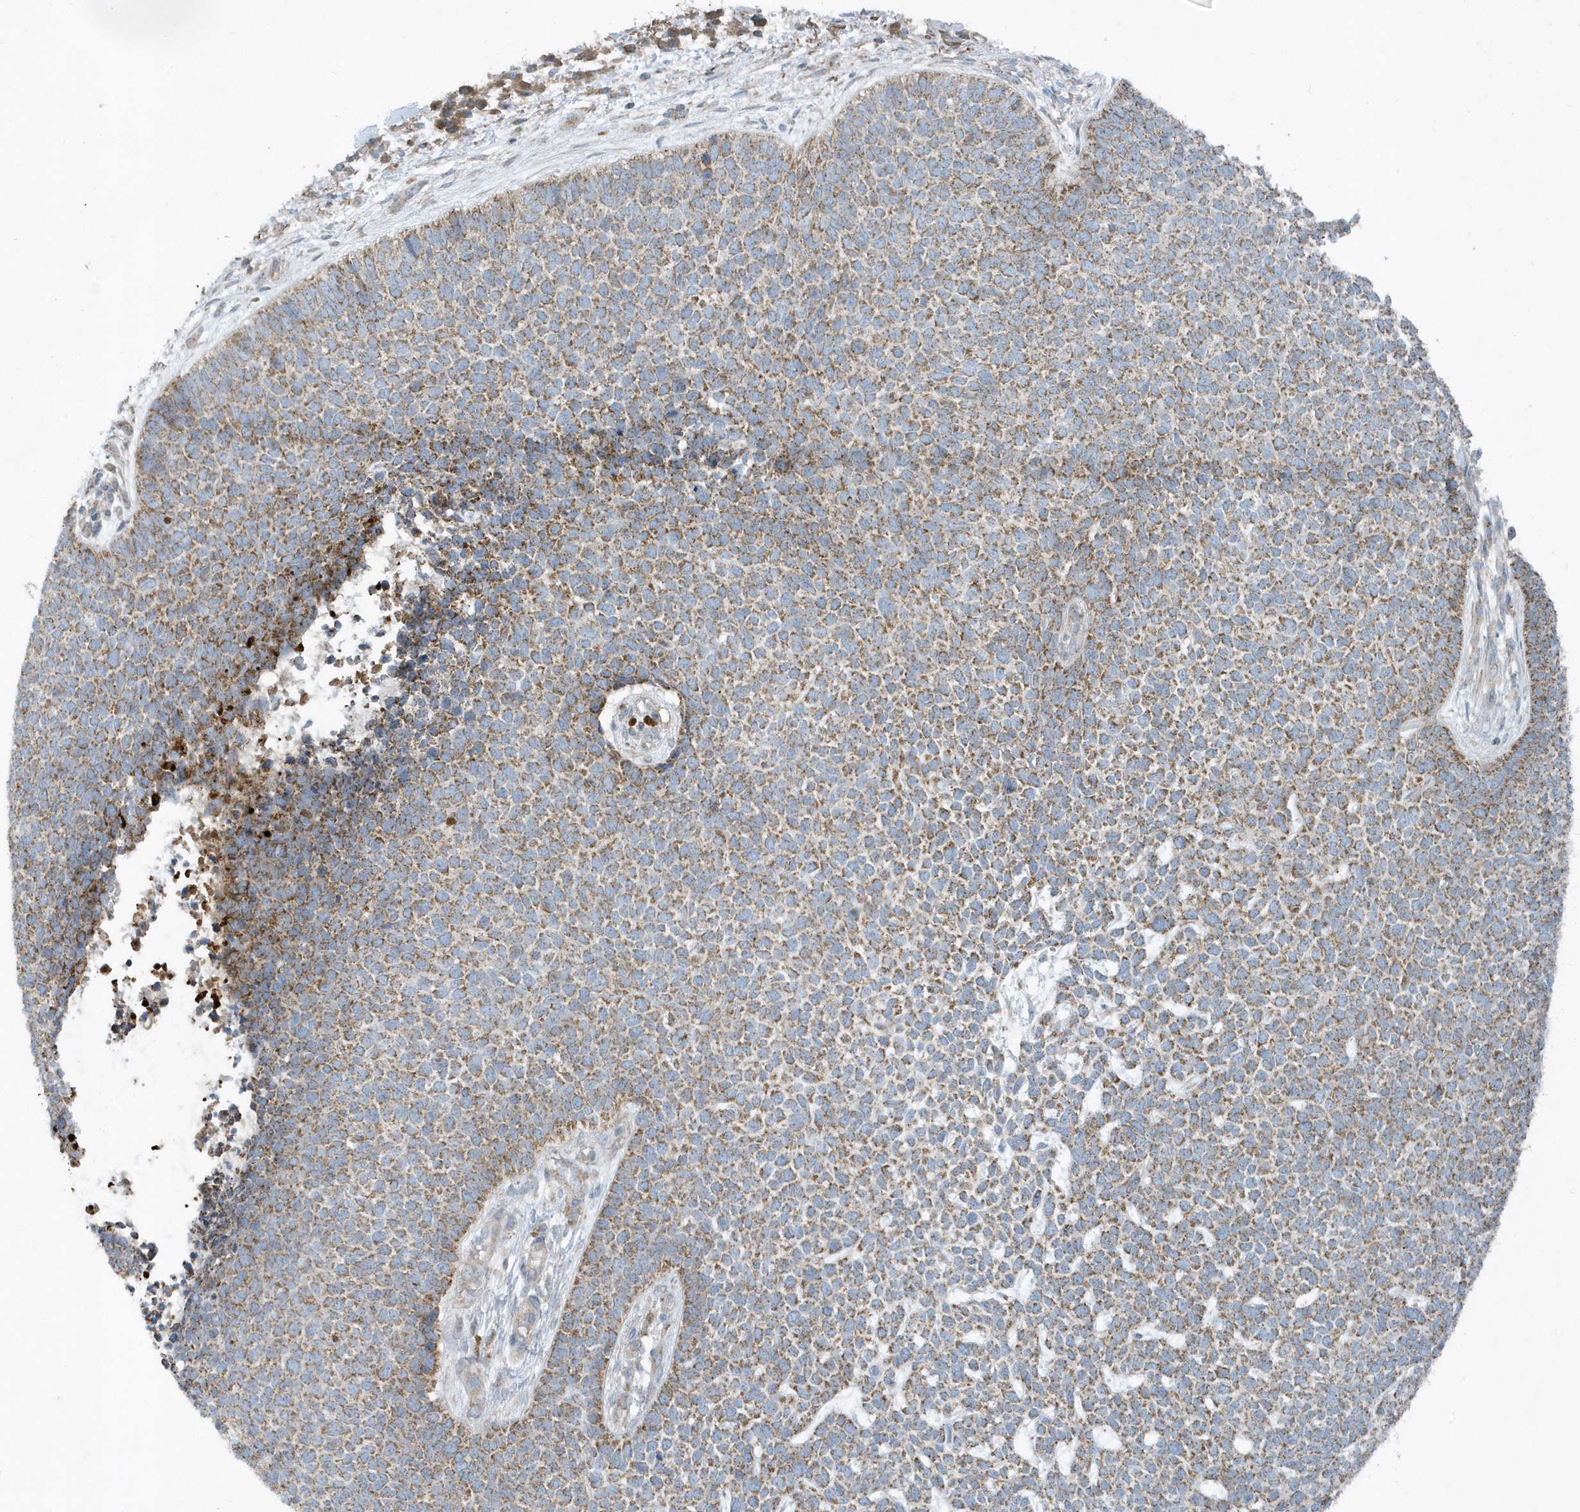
{"staining": {"intensity": "moderate", "quantity": ">75%", "location": "cytoplasmic/membranous"}, "tissue": "skin cancer", "cell_type": "Tumor cells", "image_type": "cancer", "snomed": [{"axis": "morphology", "description": "Basal cell carcinoma"}, {"axis": "topography", "description": "Skin"}], "caption": "DAB immunohistochemical staining of basal cell carcinoma (skin) demonstrates moderate cytoplasmic/membranous protein positivity in about >75% of tumor cells.", "gene": "SLC38A2", "patient": {"sex": "female", "age": 84}}